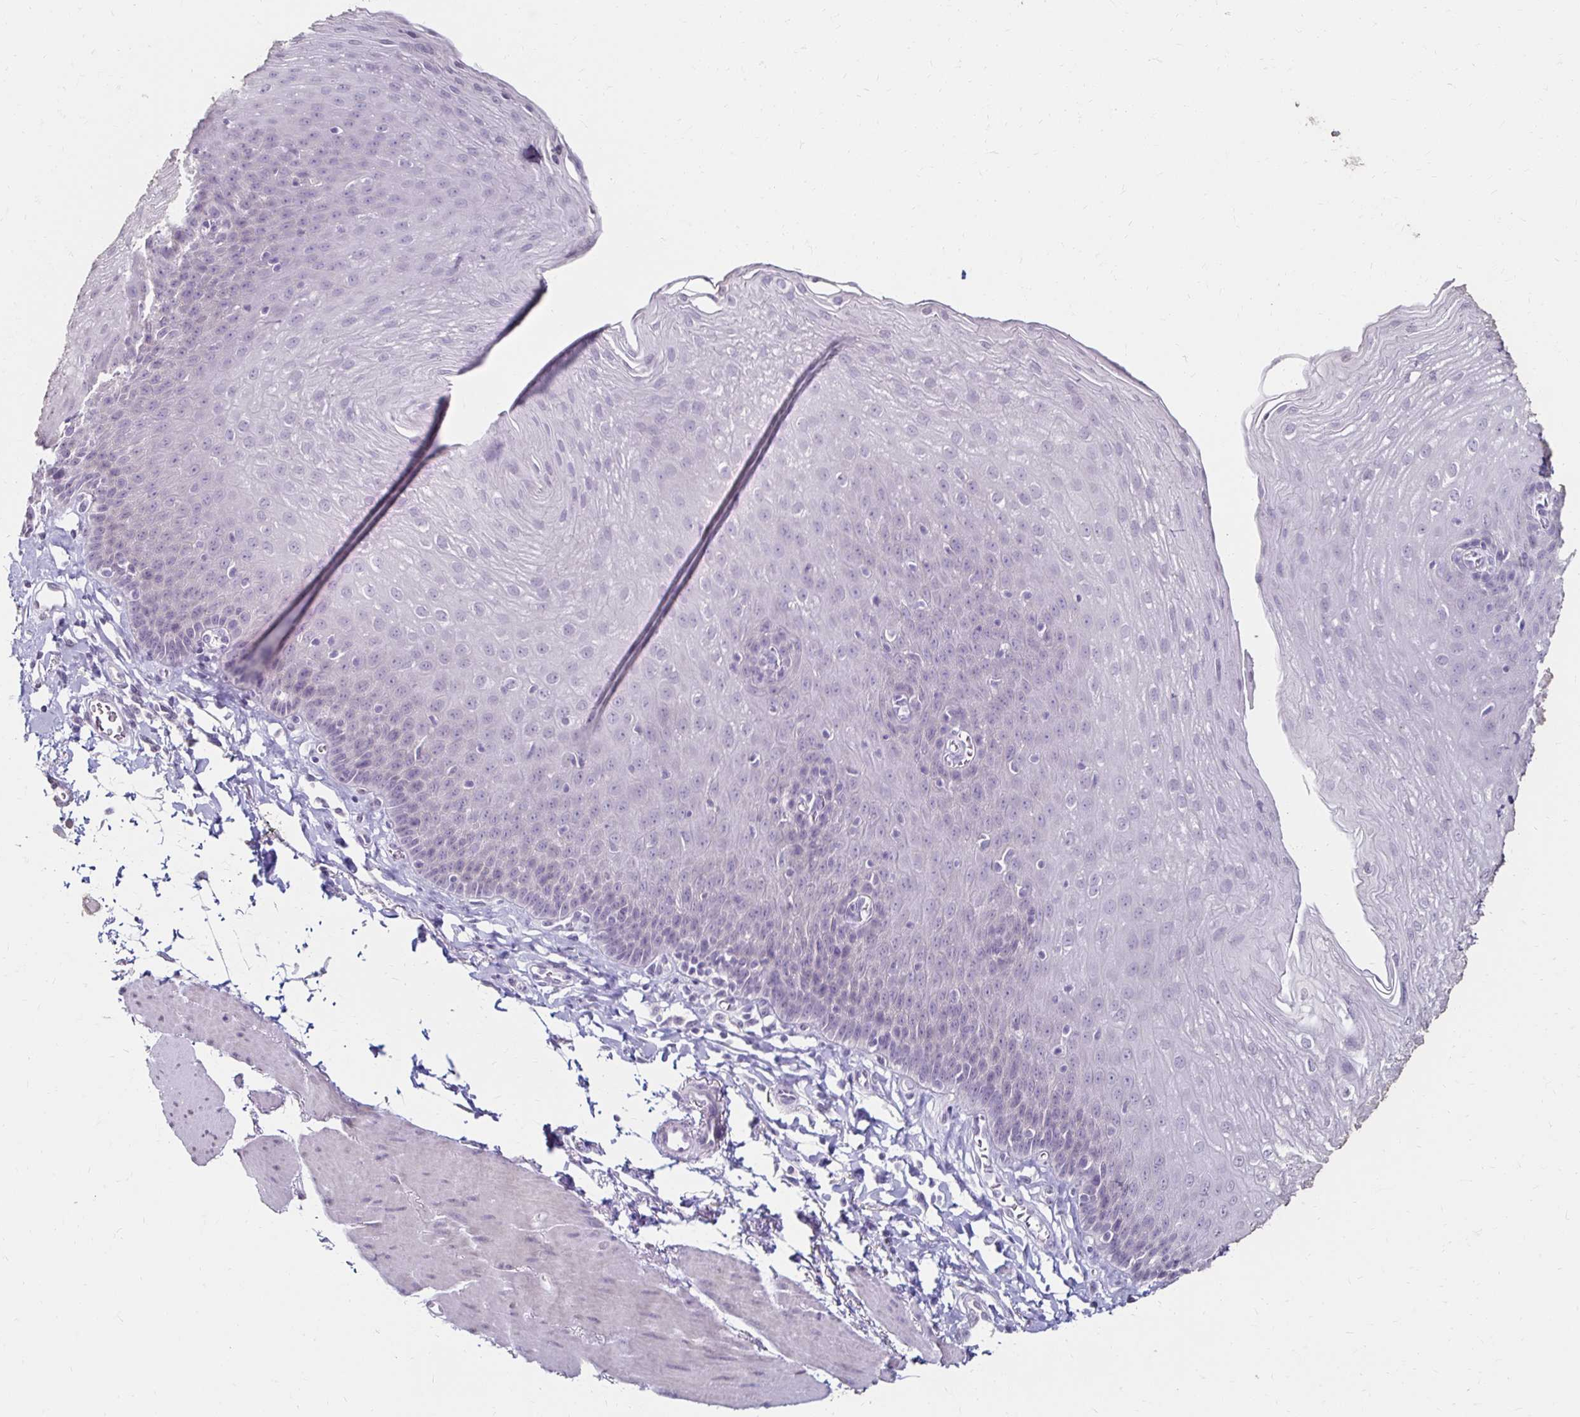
{"staining": {"intensity": "negative", "quantity": "none", "location": "none"}, "tissue": "esophagus", "cell_type": "Squamous epithelial cells", "image_type": "normal", "snomed": [{"axis": "morphology", "description": "Normal tissue, NOS"}, {"axis": "topography", "description": "Esophagus"}], "caption": "Immunohistochemistry (IHC) photomicrograph of normal esophagus: esophagus stained with DAB displays no significant protein expression in squamous epithelial cells. (Brightfield microscopy of DAB immunohistochemistry at high magnification).", "gene": "TOMM34", "patient": {"sex": "female", "age": 81}}